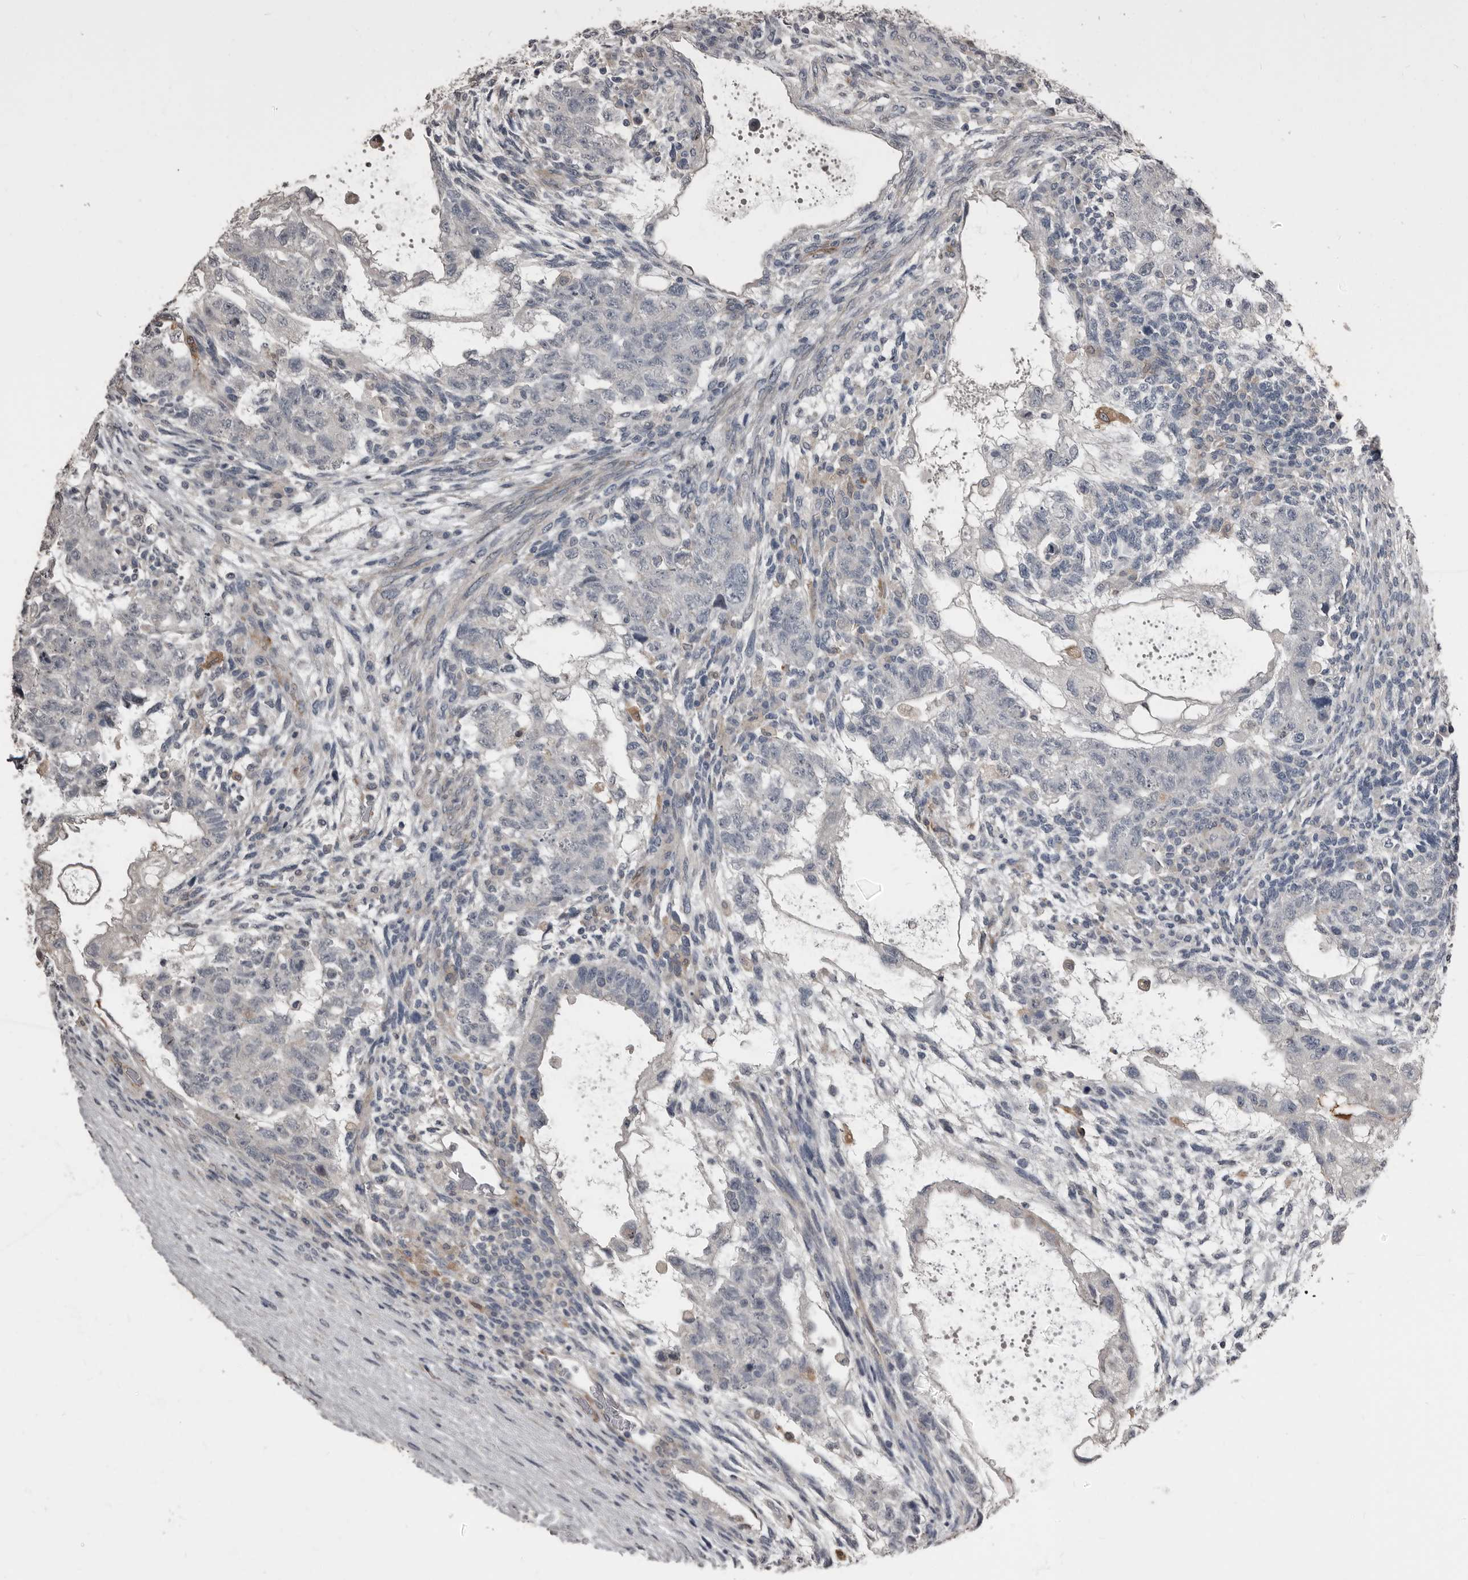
{"staining": {"intensity": "negative", "quantity": "none", "location": "none"}, "tissue": "testis cancer", "cell_type": "Tumor cells", "image_type": "cancer", "snomed": [{"axis": "morphology", "description": "Normal tissue, NOS"}, {"axis": "morphology", "description": "Carcinoma, Embryonal, NOS"}, {"axis": "topography", "description": "Testis"}], "caption": "An image of human testis cancer (embryonal carcinoma) is negative for staining in tumor cells.", "gene": "KCNJ8", "patient": {"sex": "male", "age": 36}}